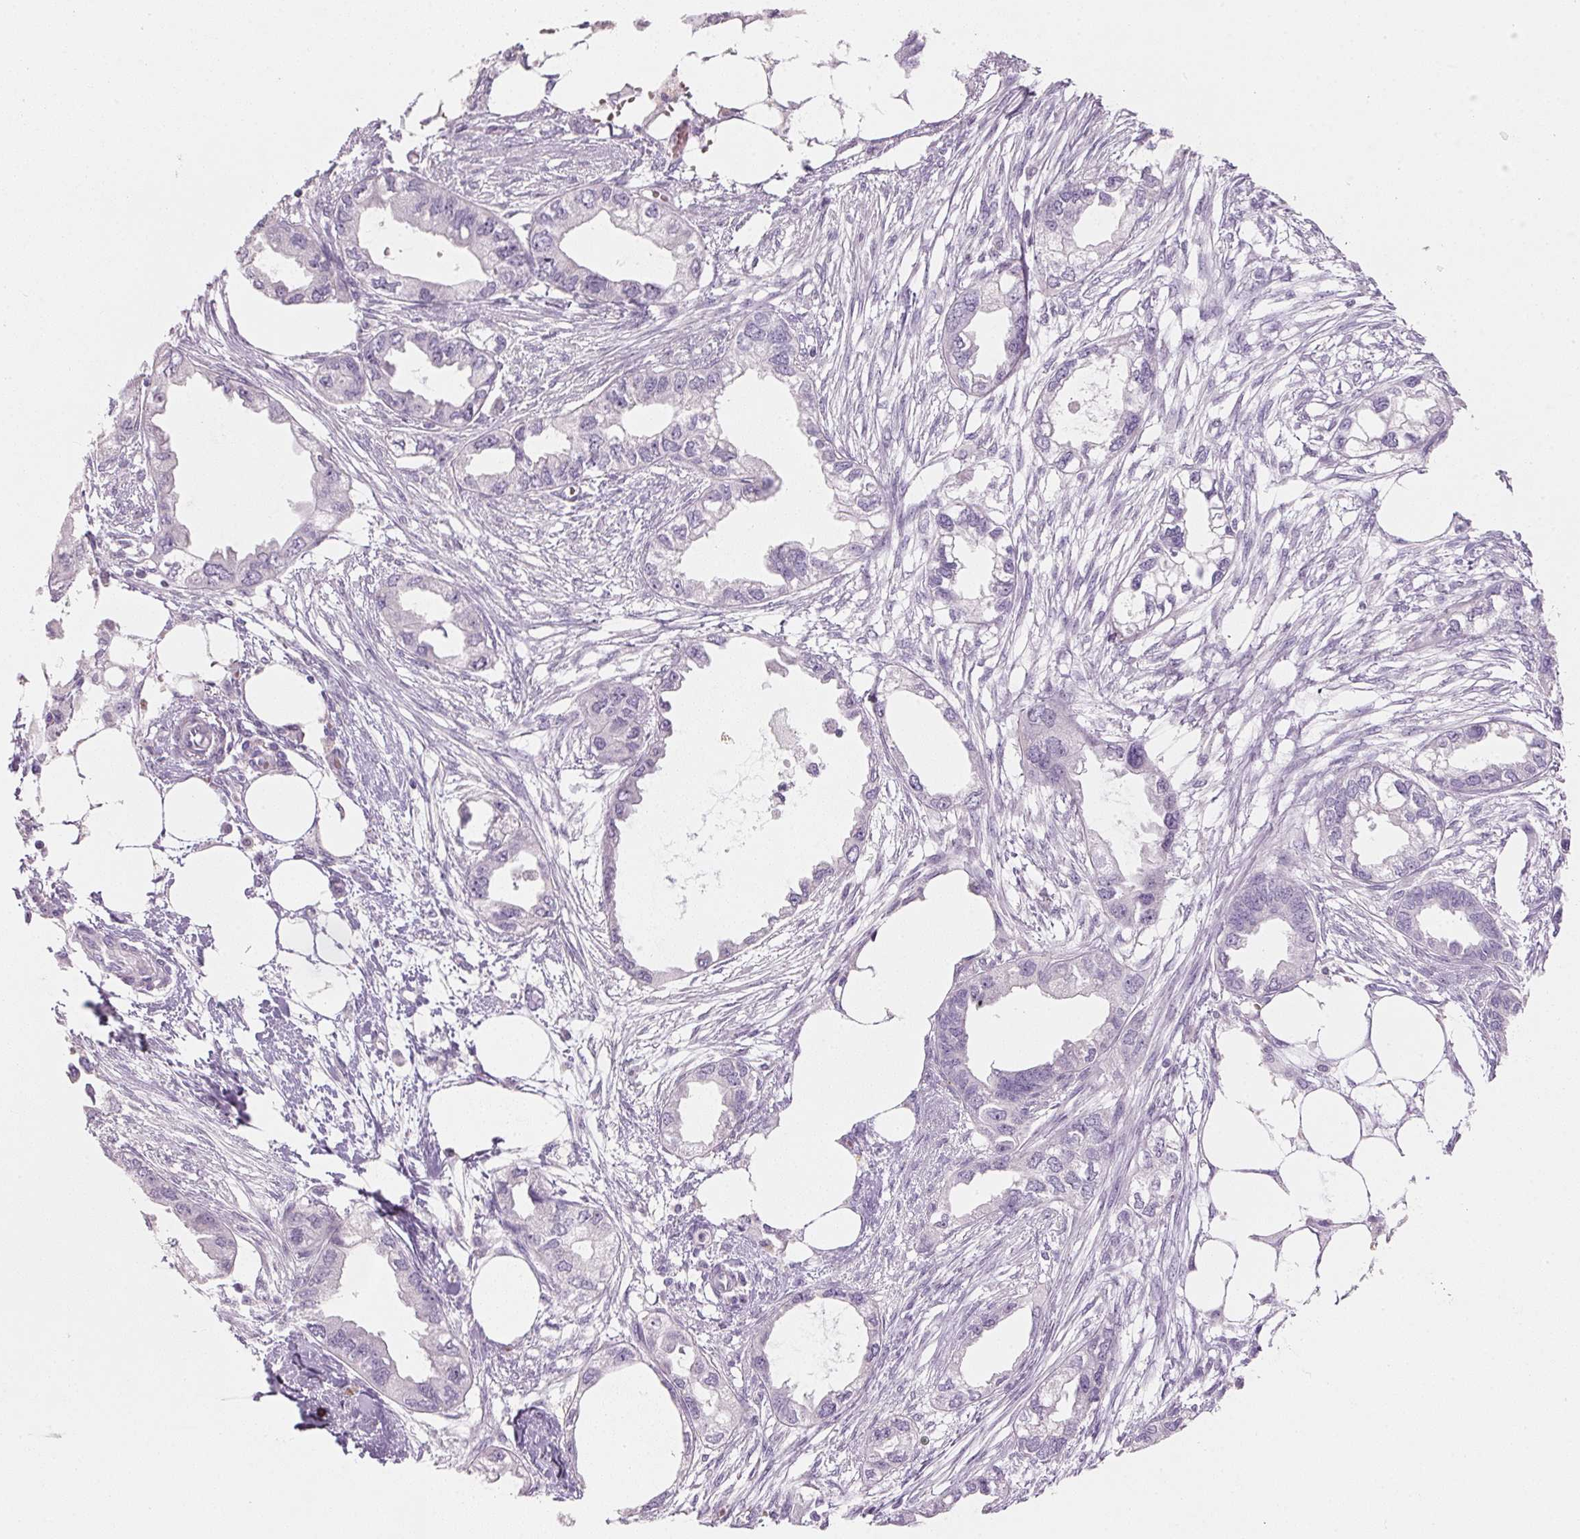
{"staining": {"intensity": "negative", "quantity": "none", "location": "none"}, "tissue": "endometrial cancer", "cell_type": "Tumor cells", "image_type": "cancer", "snomed": [{"axis": "morphology", "description": "Adenocarcinoma, NOS"}, {"axis": "morphology", "description": "Adenocarcinoma, metastatic, NOS"}, {"axis": "topography", "description": "Adipose tissue"}, {"axis": "topography", "description": "Endometrium"}], "caption": "There is no significant staining in tumor cells of endometrial cancer (adenocarcinoma).", "gene": "HSD17B1", "patient": {"sex": "female", "age": 67}}